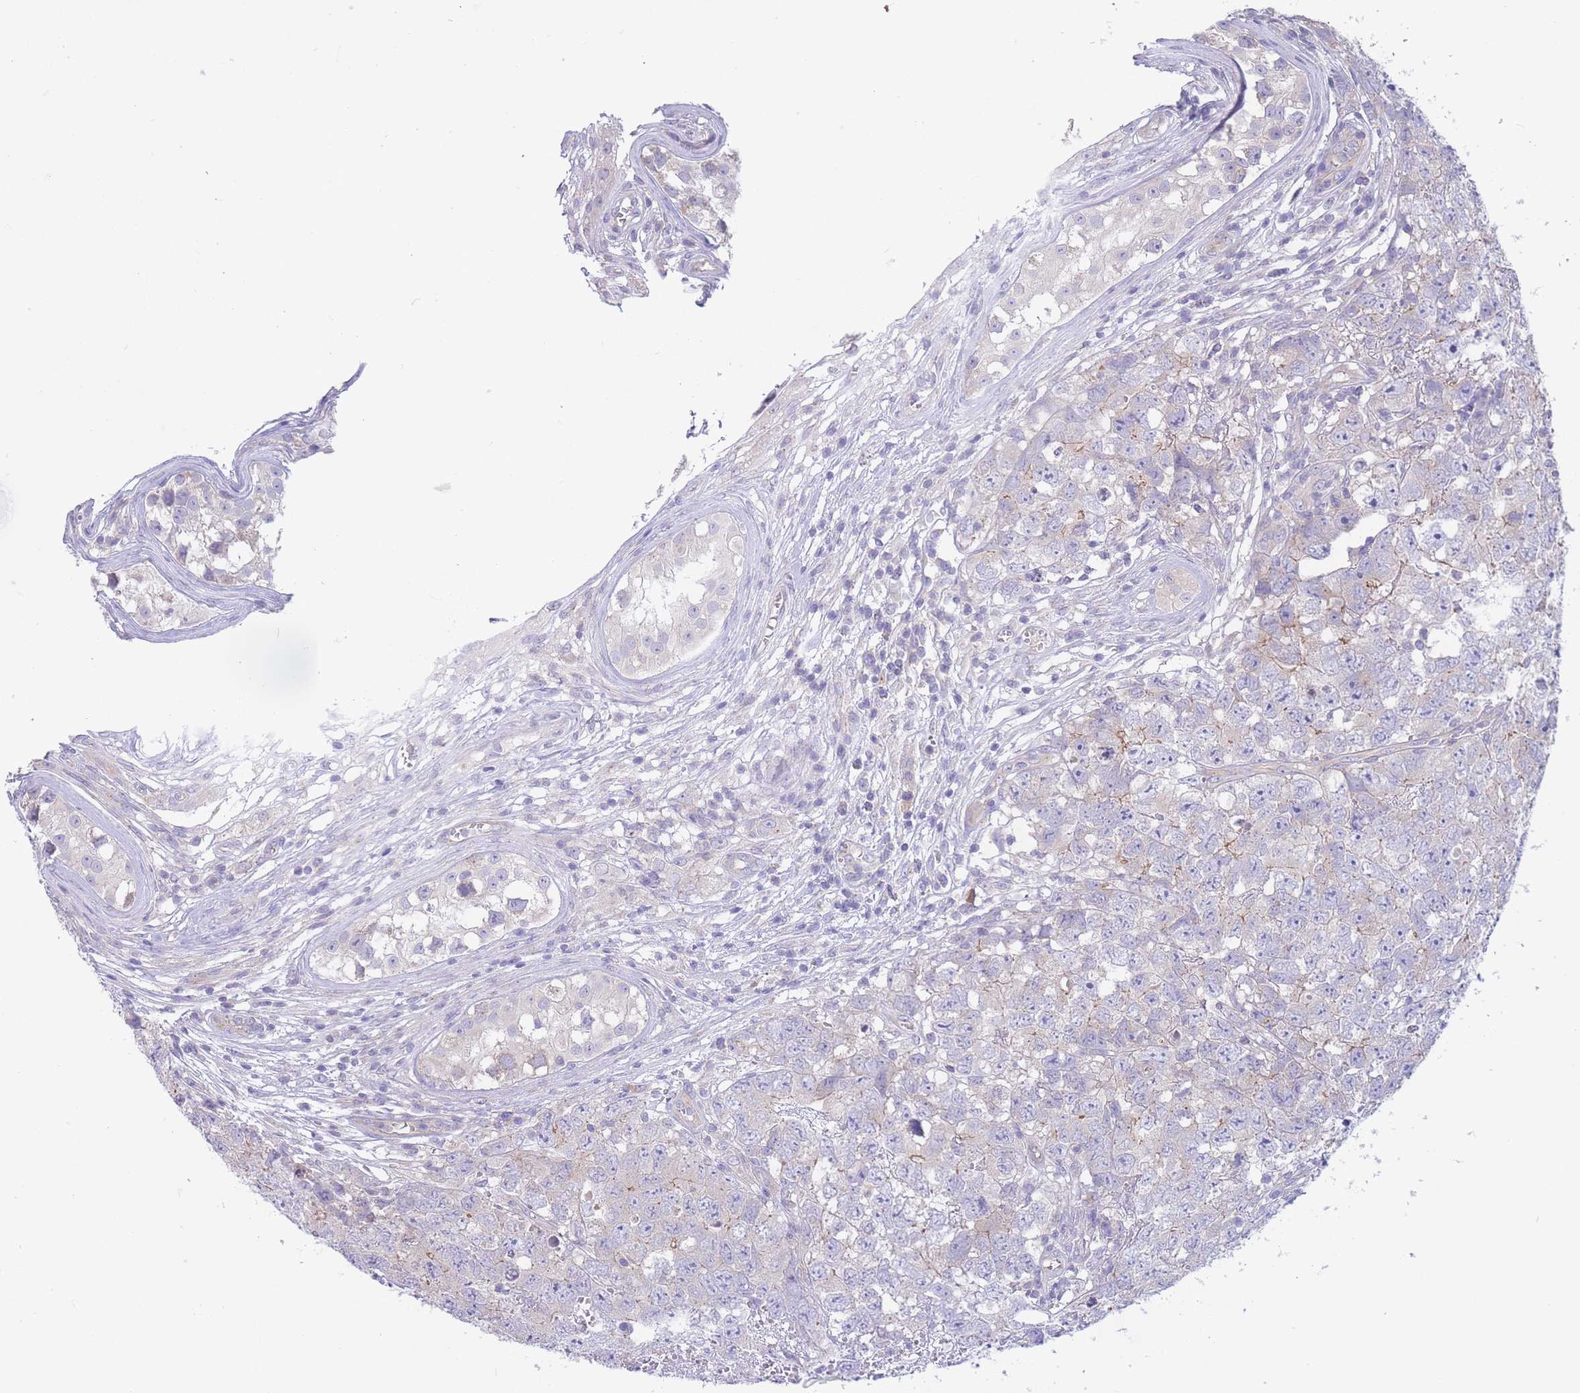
{"staining": {"intensity": "negative", "quantity": "none", "location": "none"}, "tissue": "testis cancer", "cell_type": "Tumor cells", "image_type": "cancer", "snomed": [{"axis": "morphology", "description": "Carcinoma, Embryonal, NOS"}, {"axis": "topography", "description": "Testis"}], "caption": "Tumor cells show no significant protein positivity in testis cancer (embryonal carcinoma).", "gene": "ALS2CL", "patient": {"sex": "male", "age": 22}}